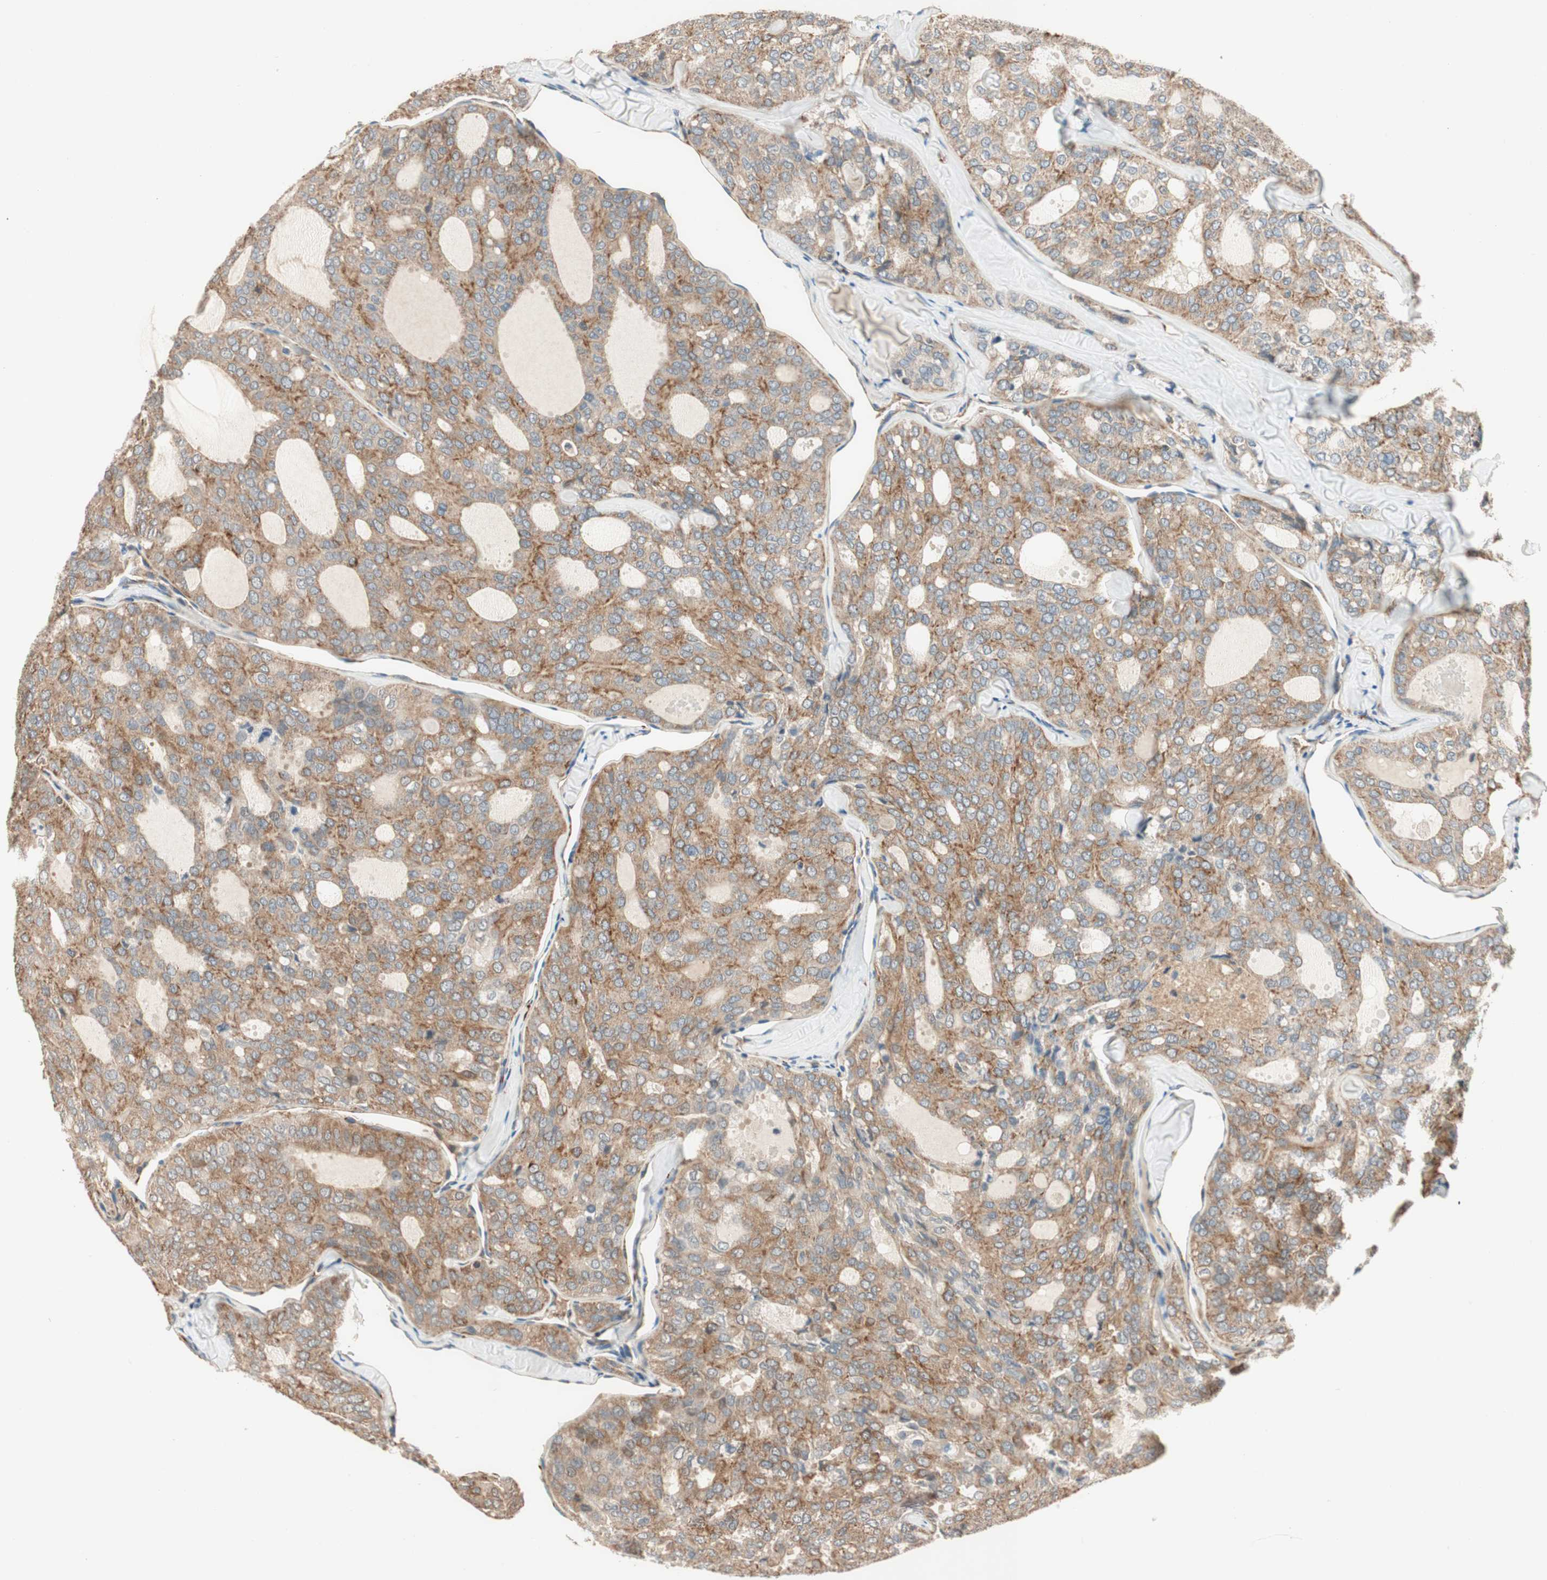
{"staining": {"intensity": "moderate", "quantity": ">75%", "location": "cytoplasmic/membranous"}, "tissue": "thyroid cancer", "cell_type": "Tumor cells", "image_type": "cancer", "snomed": [{"axis": "morphology", "description": "Follicular adenoma carcinoma, NOS"}, {"axis": "topography", "description": "Thyroid gland"}], "caption": "The immunohistochemical stain highlights moderate cytoplasmic/membranous expression in tumor cells of thyroid follicular adenoma carcinoma tissue.", "gene": "AKAP1", "patient": {"sex": "male", "age": 75}}